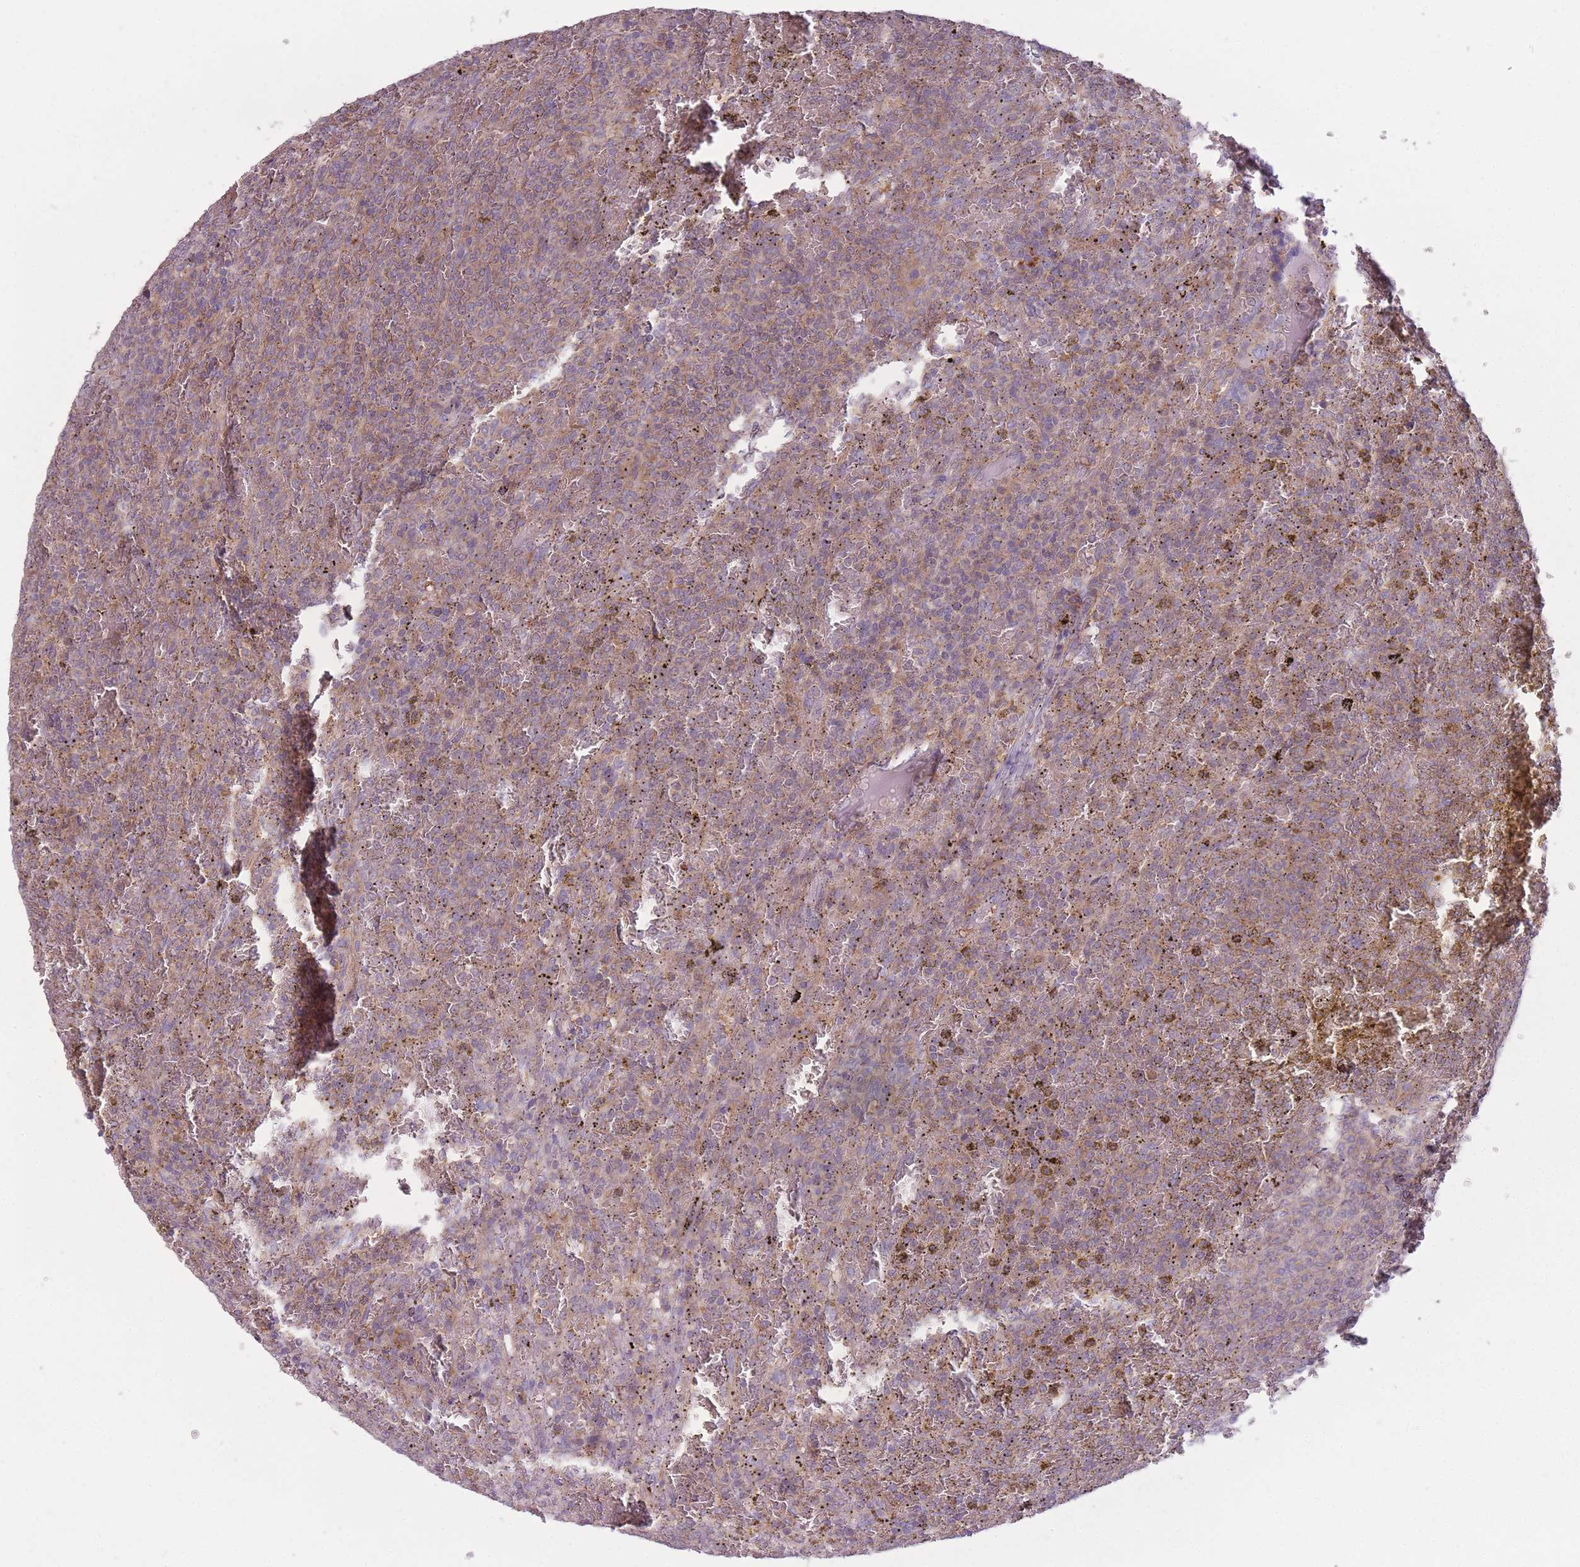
{"staining": {"intensity": "weak", "quantity": "25%-75%", "location": "cytoplasmic/membranous"}, "tissue": "lymphoma", "cell_type": "Tumor cells", "image_type": "cancer", "snomed": [{"axis": "morphology", "description": "Malignant lymphoma, non-Hodgkin's type, Low grade"}, {"axis": "topography", "description": "Spleen"}], "caption": "About 25%-75% of tumor cells in human malignant lymphoma, non-Hodgkin's type (low-grade) exhibit weak cytoplasmic/membranous protein positivity as visualized by brown immunohistochemical staining.", "gene": "NT5DC2", "patient": {"sex": "male", "age": 60}}